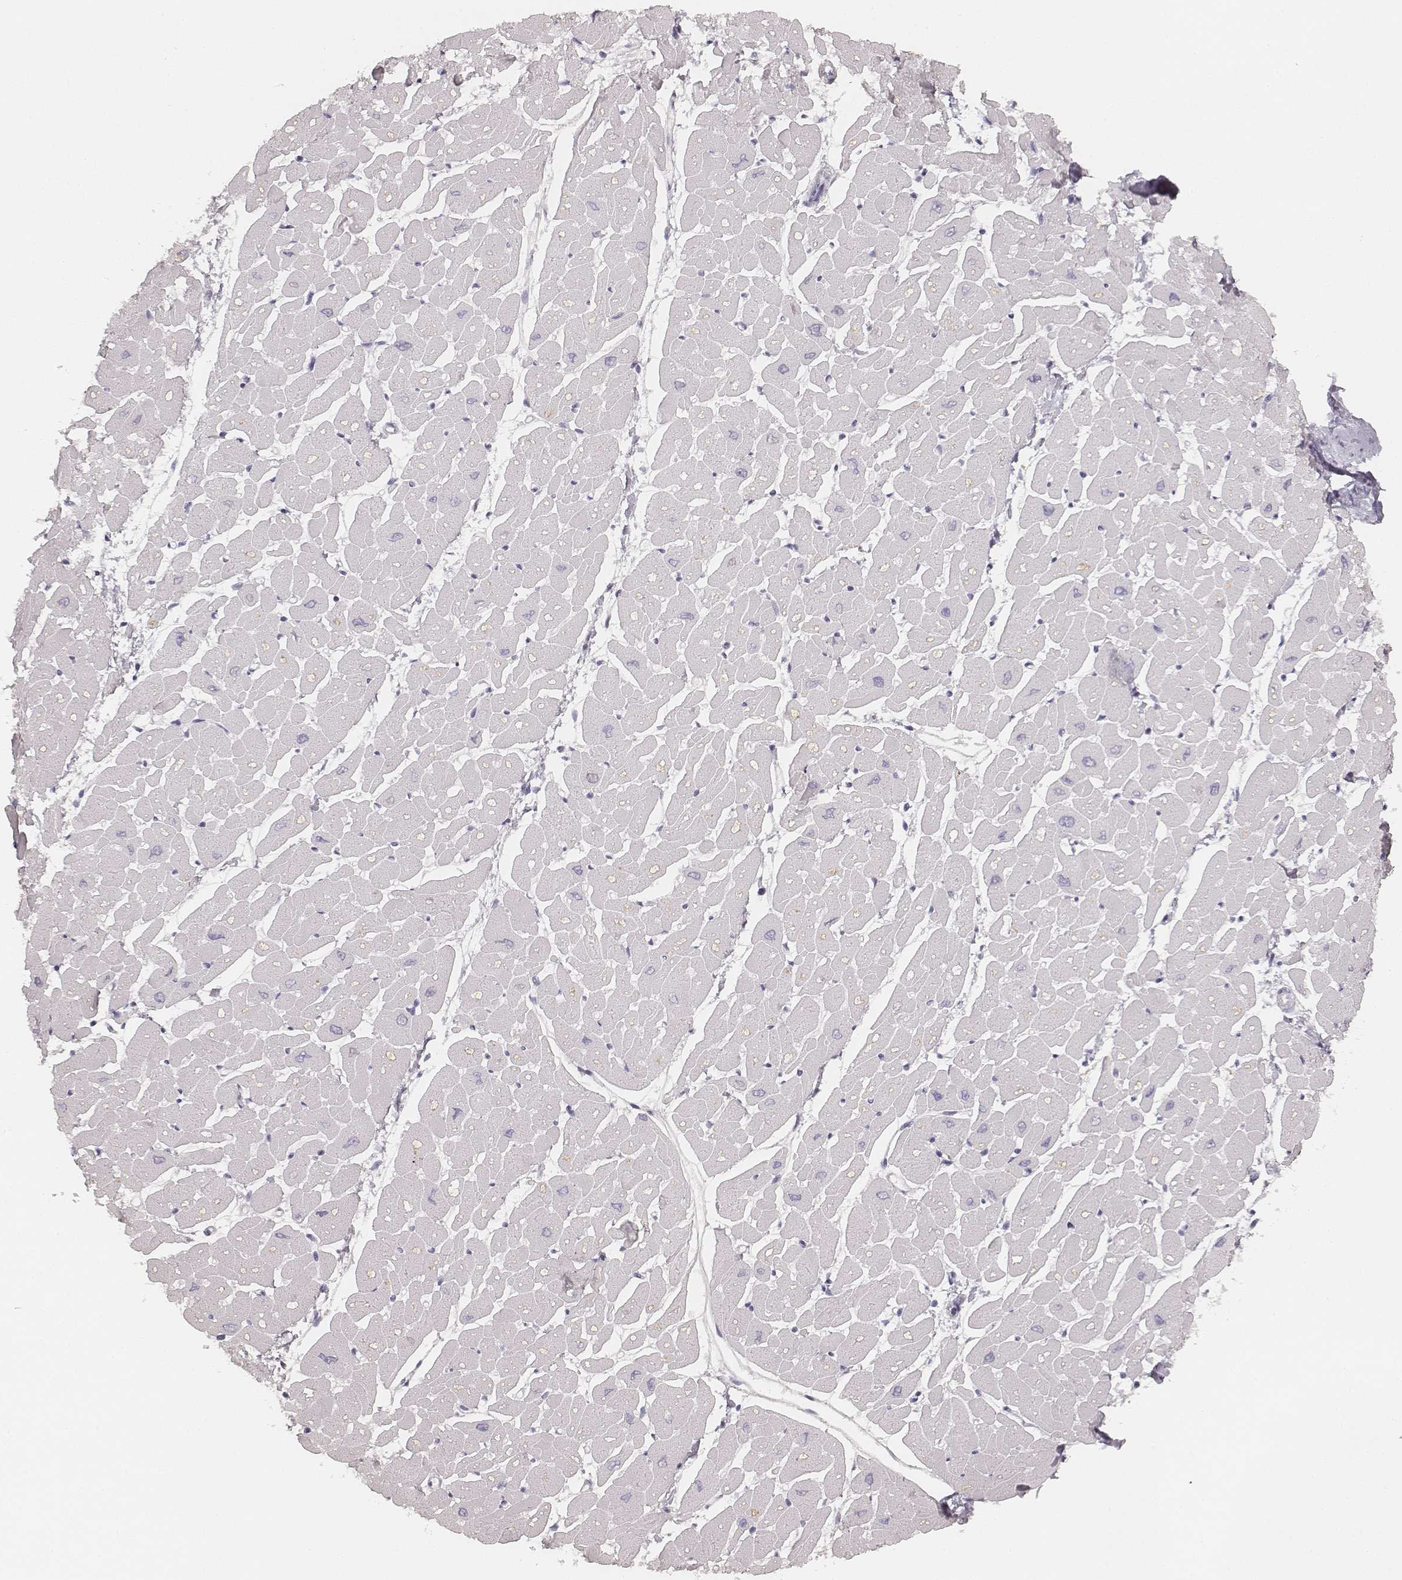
{"staining": {"intensity": "negative", "quantity": "none", "location": "none"}, "tissue": "heart muscle", "cell_type": "Cardiomyocytes", "image_type": "normal", "snomed": [{"axis": "morphology", "description": "Normal tissue, NOS"}, {"axis": "topography", "description": "Heart"}], "caption": "Immunohistochemical staining of normal heart muscle exhibits no significant positivity in cardiomyocytes.", "gene": "KRT72", "patient": {"sex": "male", "age": 57}}